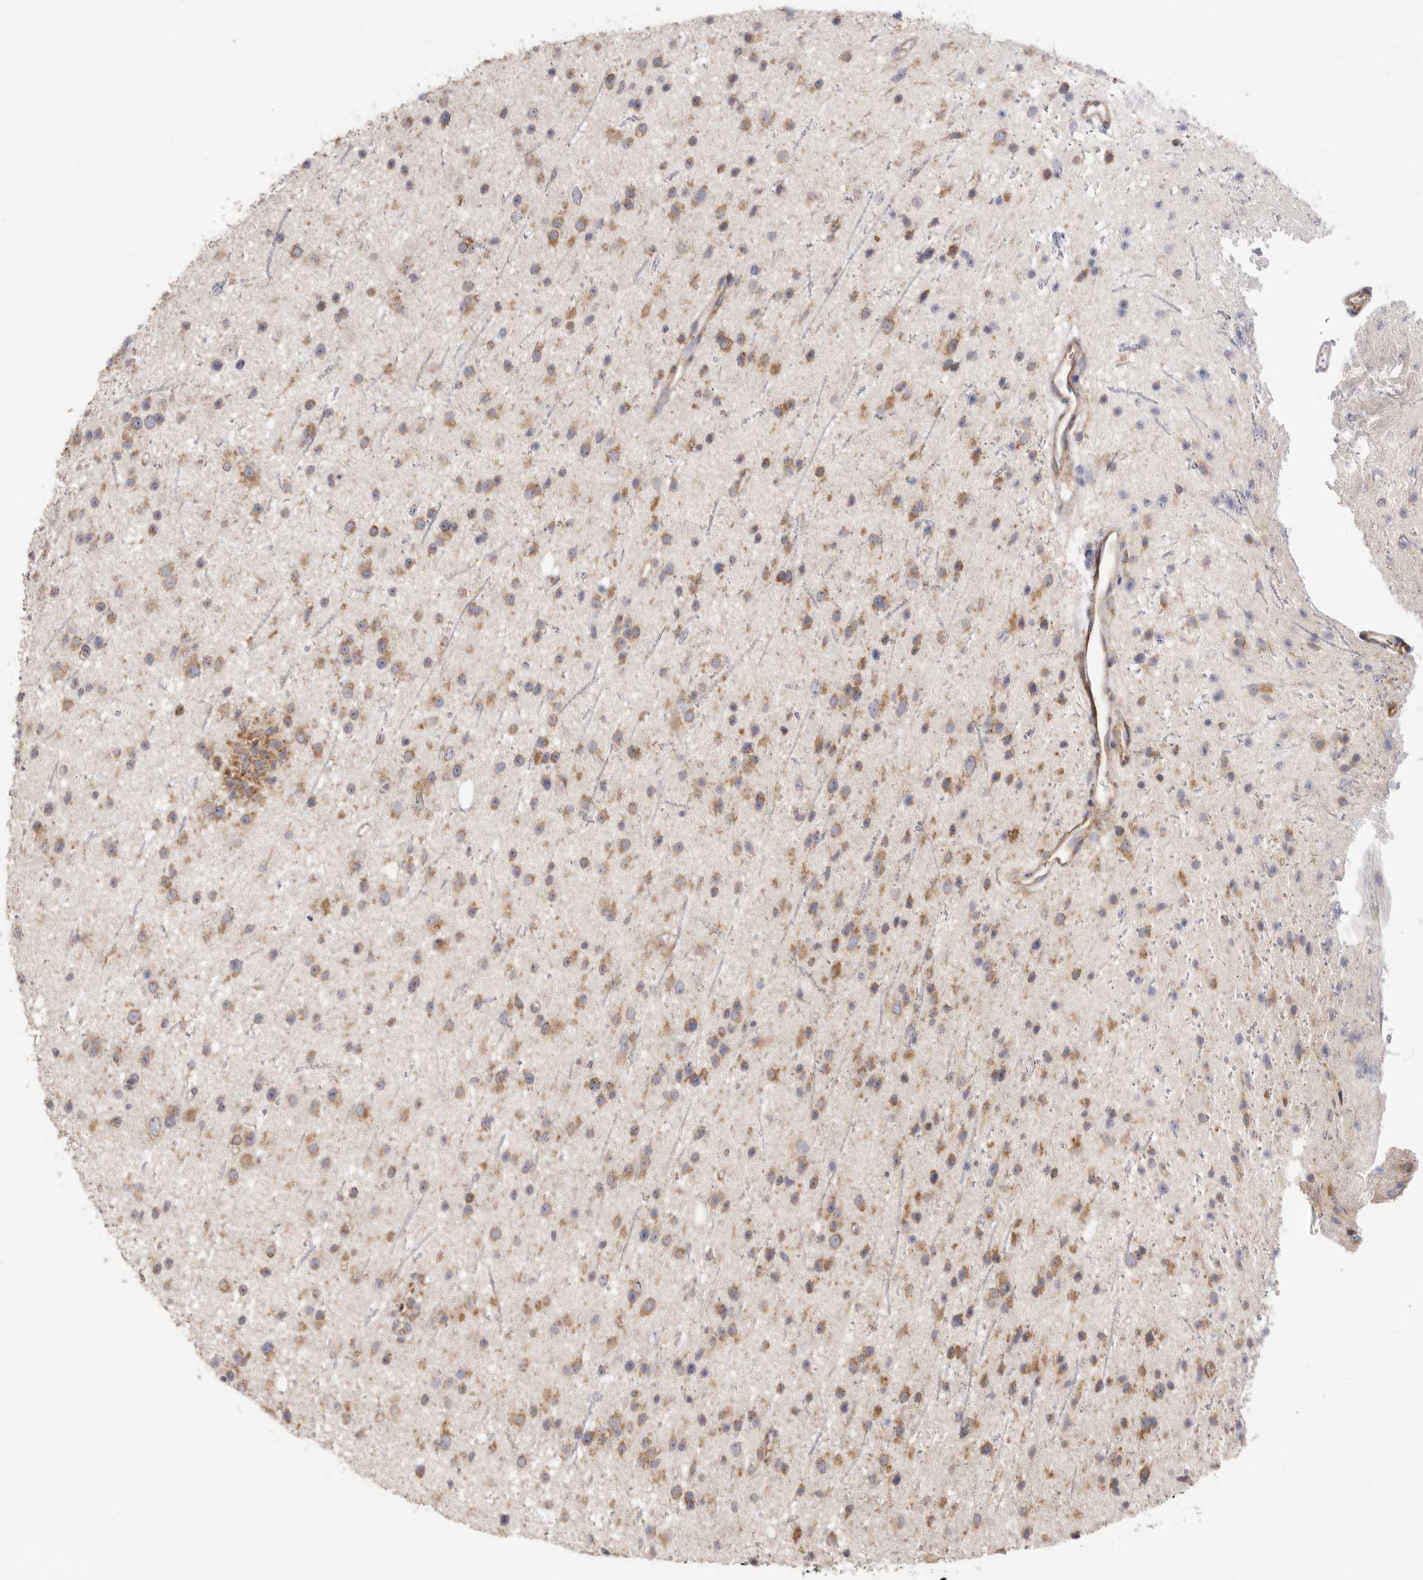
{"staining": {"intensity": "moderate", "quantity": ">75%", "location": "cytoplasmic/membranous"}, "tissue": "glioma", "cell_type": "Tumor cells", "image_type": "cancer", "snomed": [{"axis": "morphology", "description": "Glioma, malignant, Low grade"}, {"axis": "topography", "description": "Cerebral cortex"}], "caption": "Protein expression analysis of human glioma reveals moderate cytoplasmic/membranous positivity in about >75% of tumor cells.", "gene": "SERBP1", "patient": {"sex": "female", "age": 39}}